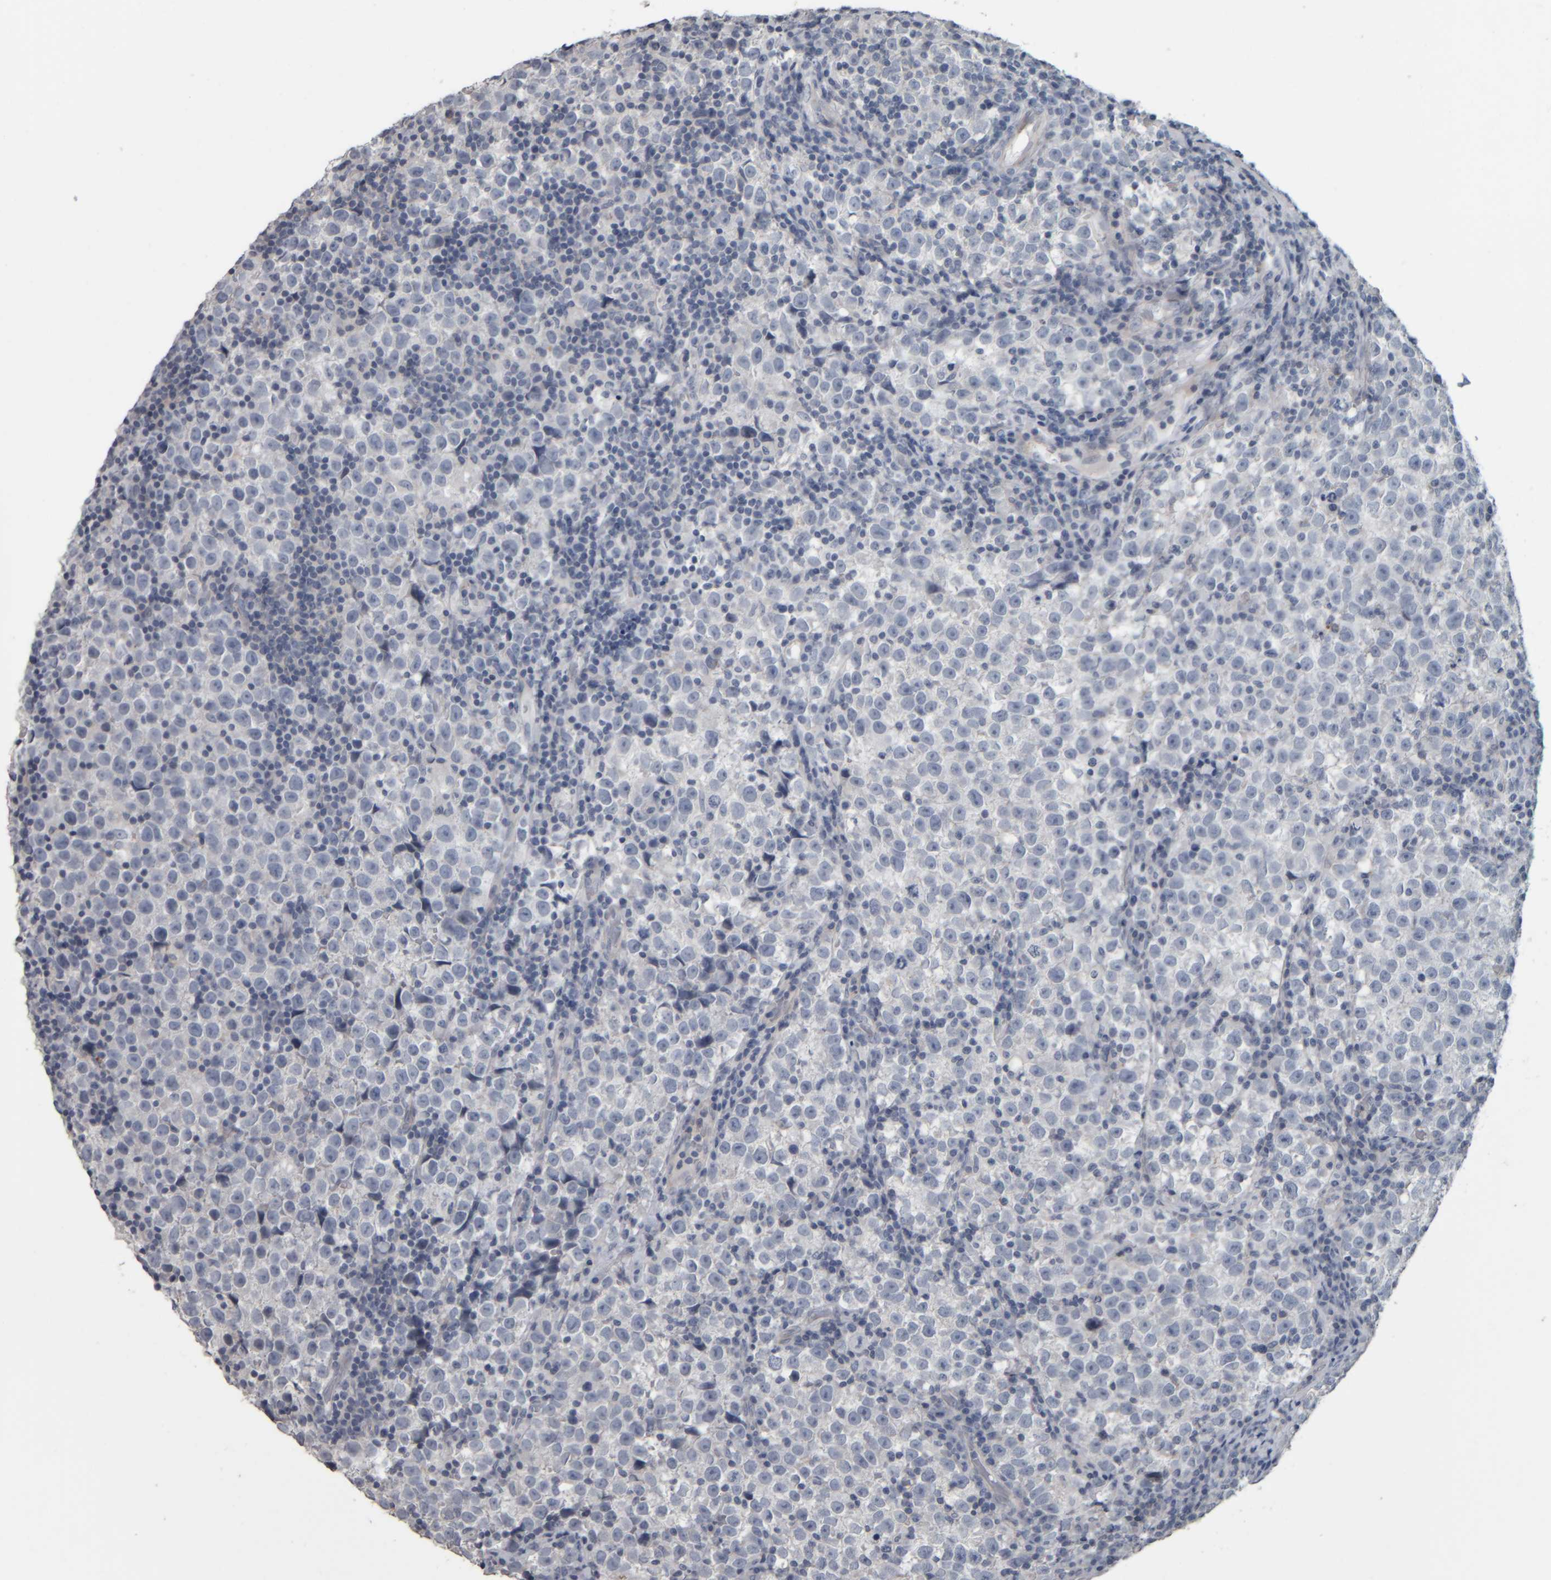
{"staining": {"intensity": "negative", "quantity": "none", "location": "none"}, "tissue": "testis cancer", "cell_type": "Tumor cells", "image_type": "cancer", "snomed": [{"axis": "morphology", "description": "Normal tissue, NOS"}, {"axis": "morphology", "description": "Seminoma, NOS"}, {"axis": "topography", "description": "Testis"}], "caption": "Testis cancer was stained to show a protein in brown. There is no significant positivity in tumor cells. (DAB immunohistochemistry (IHC), high magnification).", "gene": "CAVIN4", "patient": {"sex": "male", "age": 43}}